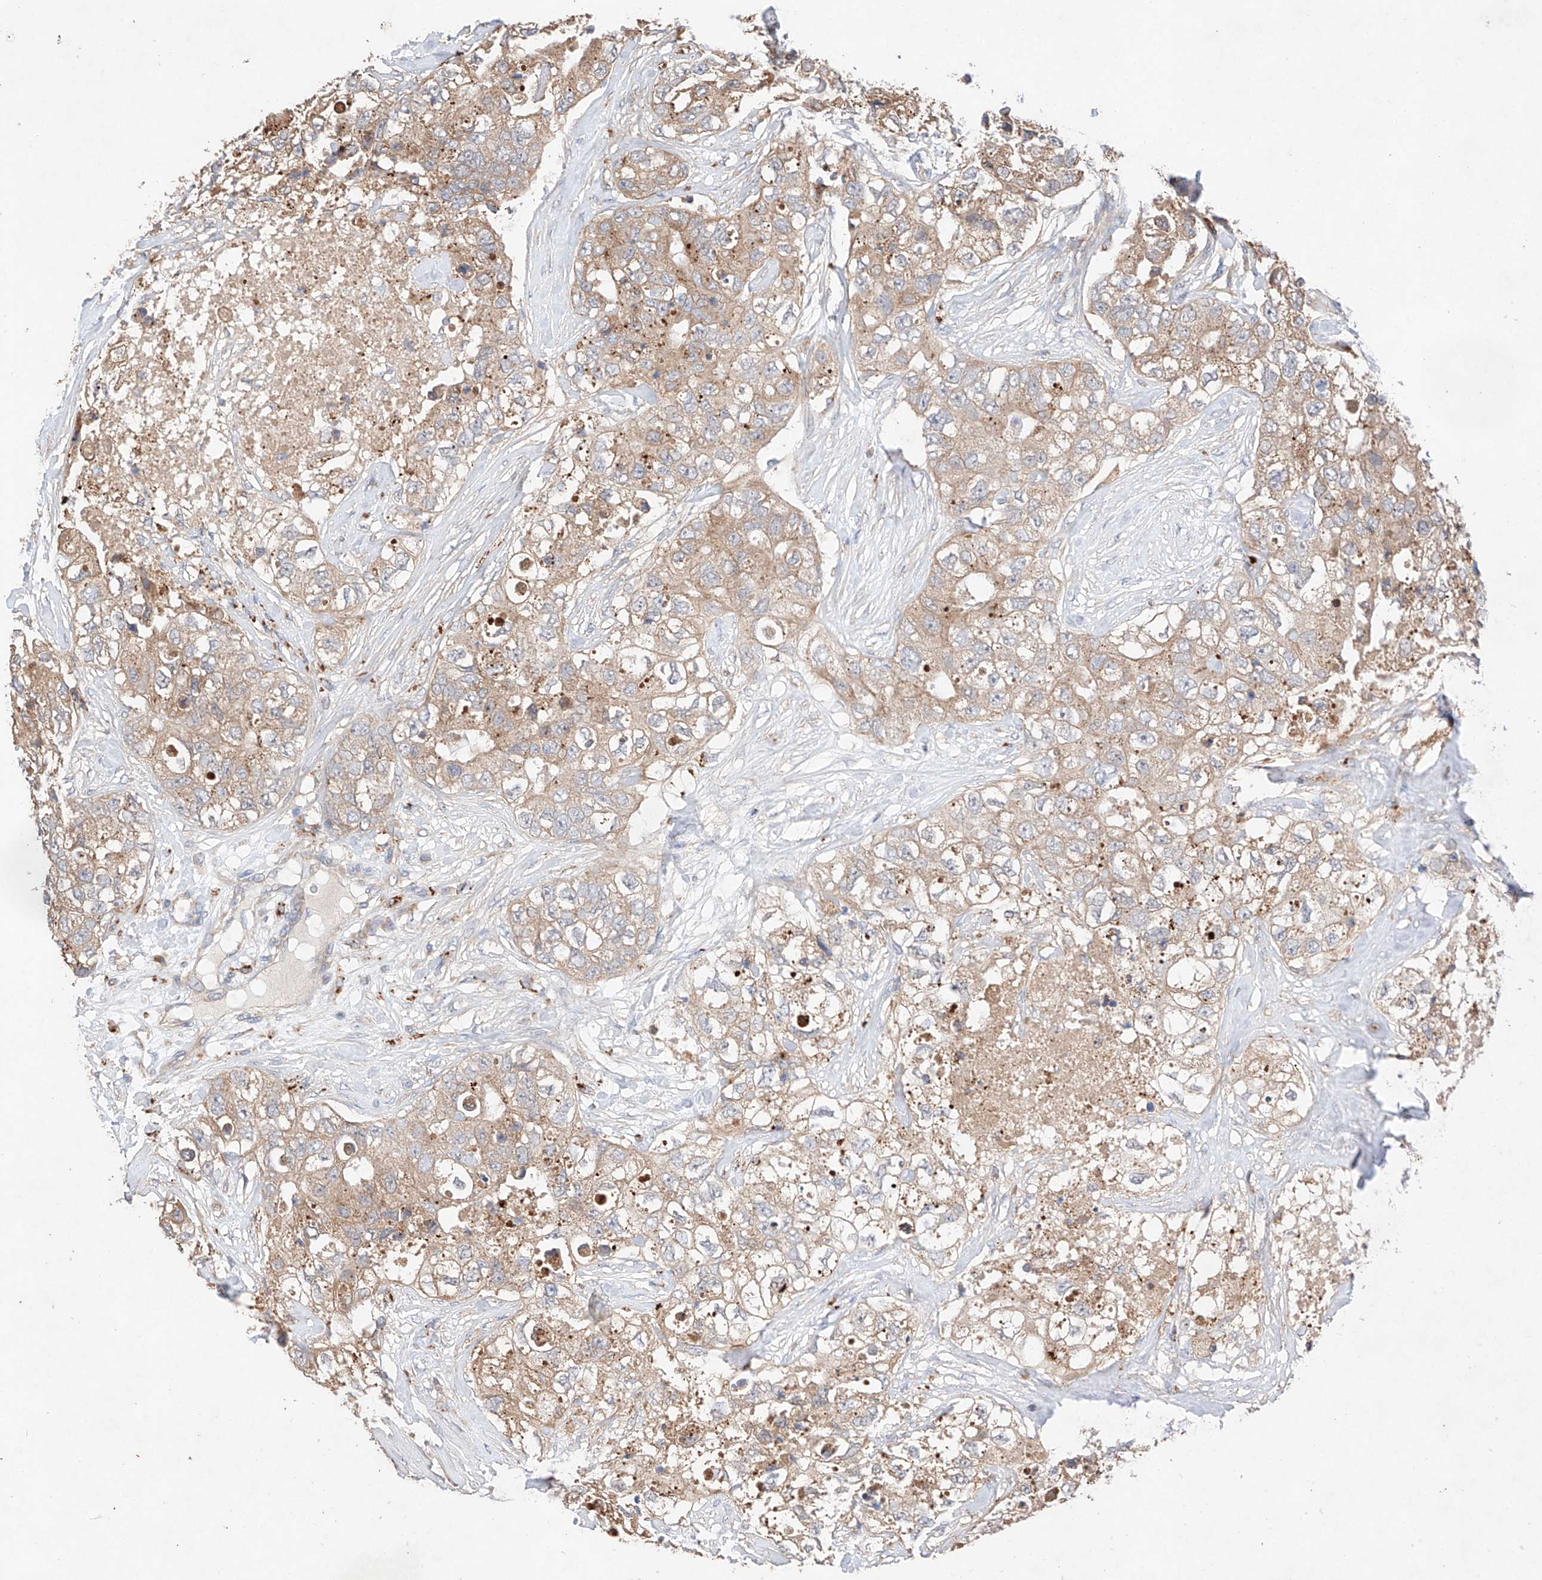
{"staining": {"intensity": "weak", "quantity": ">75%", "location": "cytoplasmic/membranous"}, "tissue": "breast cancer", "cell_type": "Tumor cells", "image_type": "cancer", "snomed": [{"axis": "morphology", "description": "Duct carcinoma"}, {"axis": "topography", "description": "Breast"}], "caption": "Breast cancer (invasive ductal carcinoma) tissue reveals weak cytoplasmic/membranous expression in about >75% of tumor cells", "gene": "C6orf62", "patient": {"sex": "female", "age": 62}}